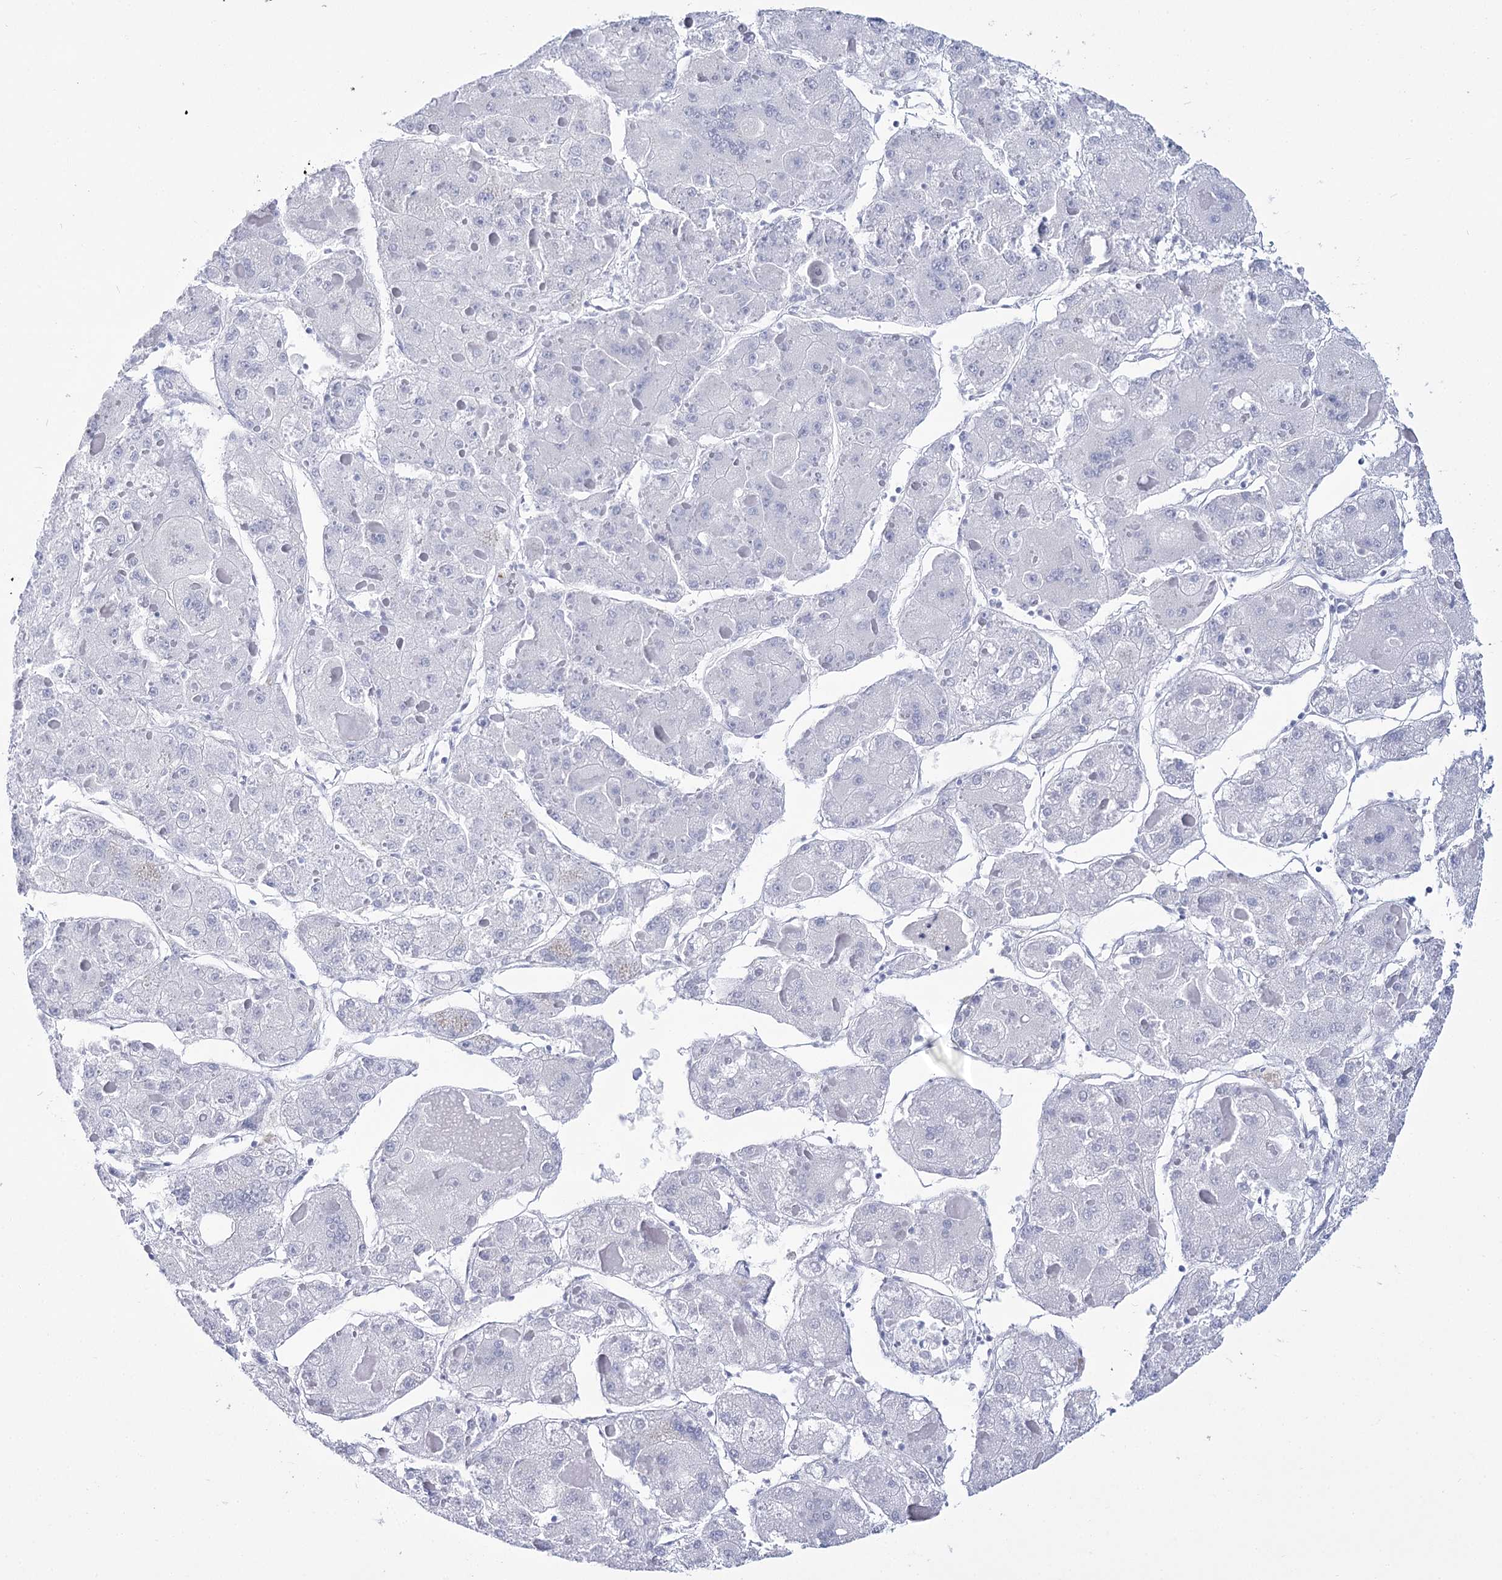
{"staining": {"intensity": "negative", "quantity": "none", "location": "none"}, "tissue": "liver cancer", "cell_type": "Tumor cells", "image_type": "cancer", "snomed": [{"axis": "morphology", "description": "Carcinoma, Hepatocellular, NOS"}, {"axis": "topography", "description": "Liver"}], "caption": "Protein analysis of liver cancer (hepatocellular carcinoma) shows no significant expression in tumor cells.", "gene": "RNF186", "patient": {"sex": "female", "age": 73}}